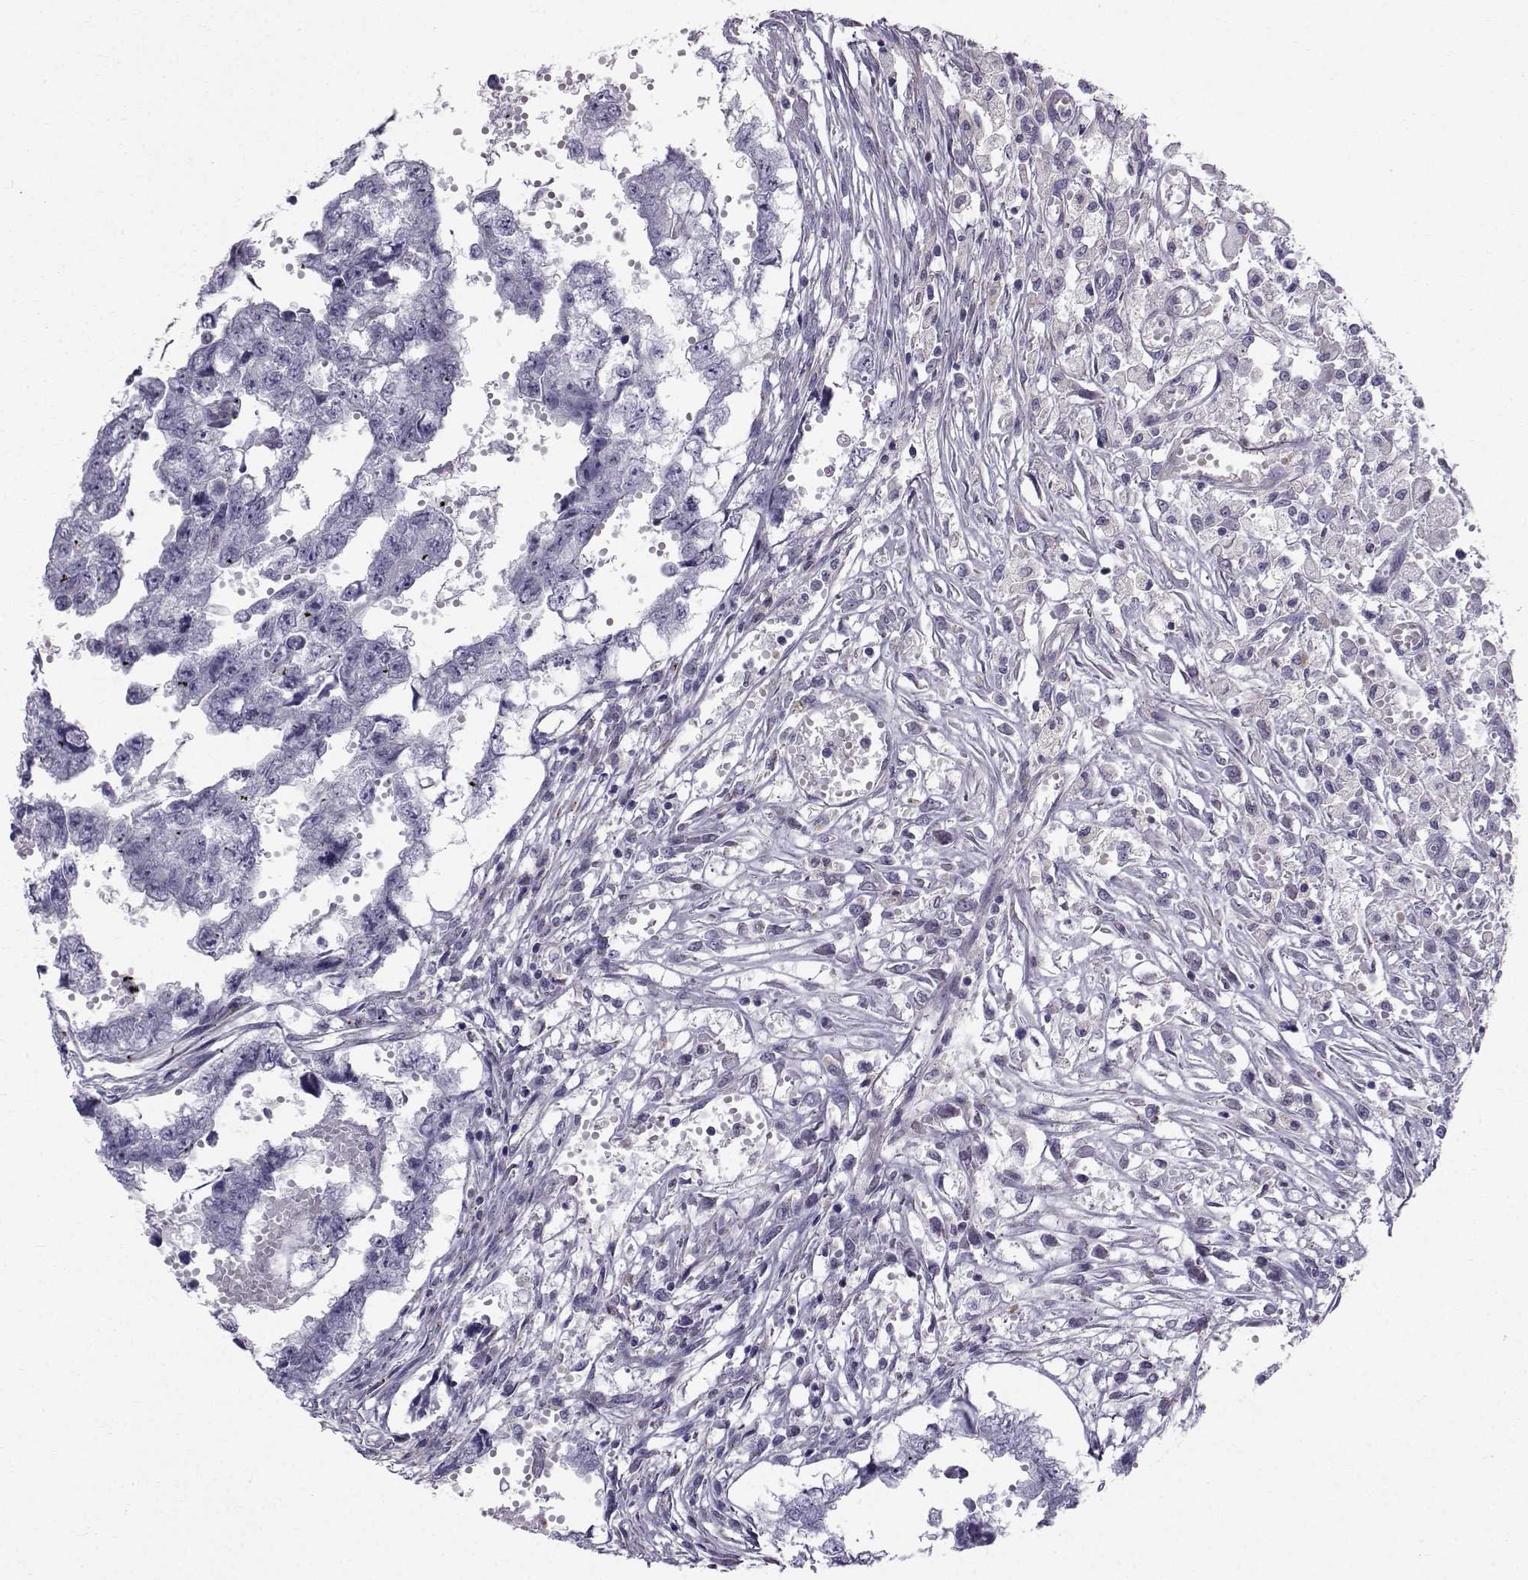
{"staining": {"intensity": "negative", "quantity": "none", "location": "none"}, "tissue": "testis cancer", "cell_type": "Tumor cells", "image_type": "cancer", "snomed": [{"axis": "morphology", "description": "Carcinoma, Embryonal, NOS"}, {"axis": "morphology", "description": "Teratoma, malignant, NOS"}, {"axis": "topography", "description": "Testis"}], "caption": "This image is of testis malignant teratoma stained with immunohistochemistry to label a protein in brown with the nuclei are counter-stained blue. There is no positivity in tumor cells.", "gene": "CALCR", "patient": {"sex": "male", "age": 44}}